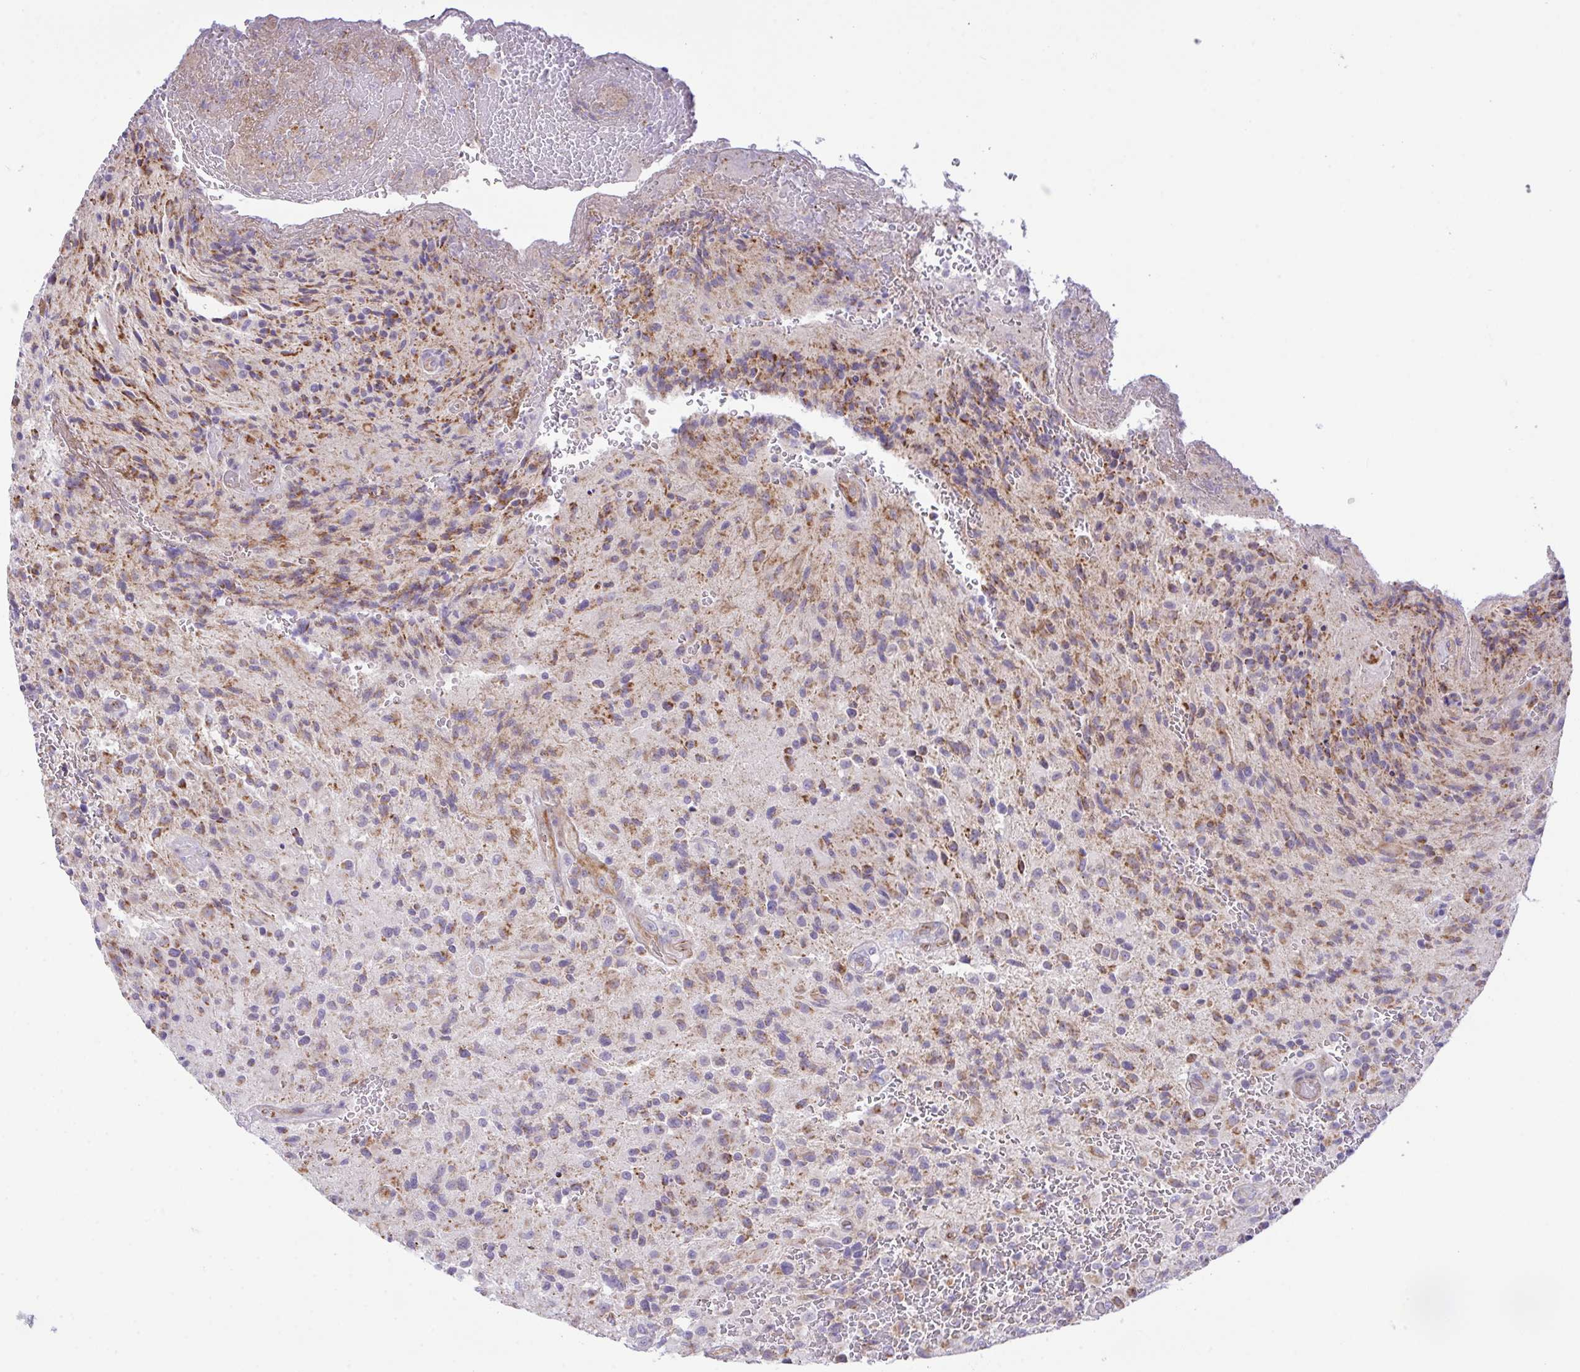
{"staining": {"intensity": "moderate", "quantity": ">75%", "location": "cytoplasmic/membranous"}, "tissue": "glioma", "cell_type": "Tumor cells", "image_type": "cancer", "snomed": [{"axis": "morphology", "description": "Normal tissue, NOS"}, {"axis": "morphology", "description": "Glioma, malignant, High grade"}, {"axis": "topography", "description": "Cerebral cortex"}], "caption": "Glioma tissue reveals moderate cytoplasmic/membranous positivity in about >75% of tumor cells, visualized by immunohistochemistry. The protein of interest is shown in brown color, while the nuclei are stained blue.", "gene": "CHDH", "patient": {"sex": "male", "age": 56}}